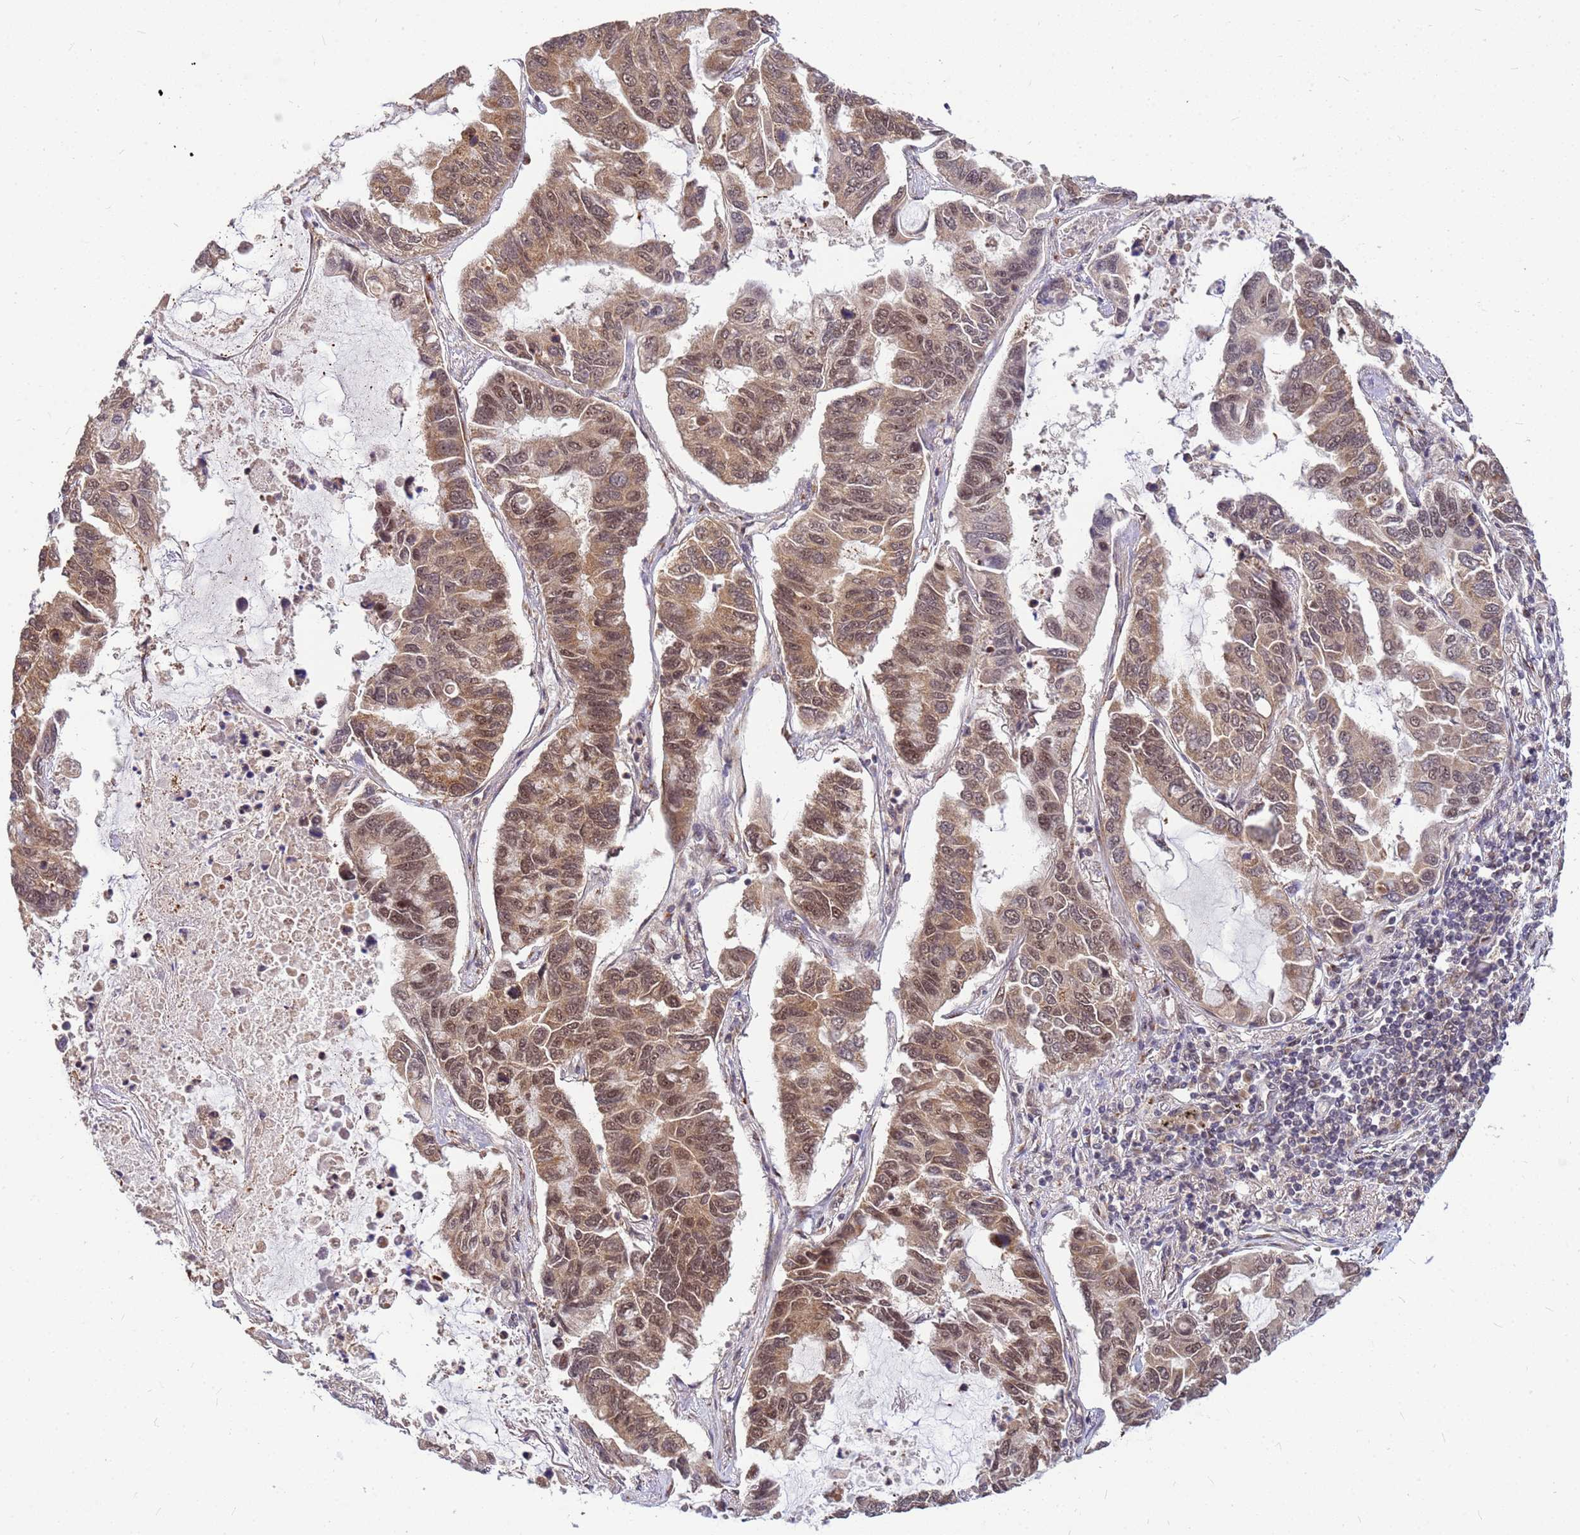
{"staining": {"intensity": "moderate", "quantity": ">75%", "location": "cytoplasmic/membranous,nuclear"}, "tissue": "lung cancer", "cell_type": "Tumor cells", "image_type": "cancer", "snomed": [{"axis": "morphology", "description": "Adenocarcinoma, NOS"}, {"axis": "topography", "description": "Lung"}], "caption": "This is an image of immunohistochemistry staining of lung adenocarcinoma, which shows moderate positivity in the cytoplasmic/membranous and nuclear of tumor cells.", "gene": "NCBP2", "patient": {"sex": "male", "age": 64}}